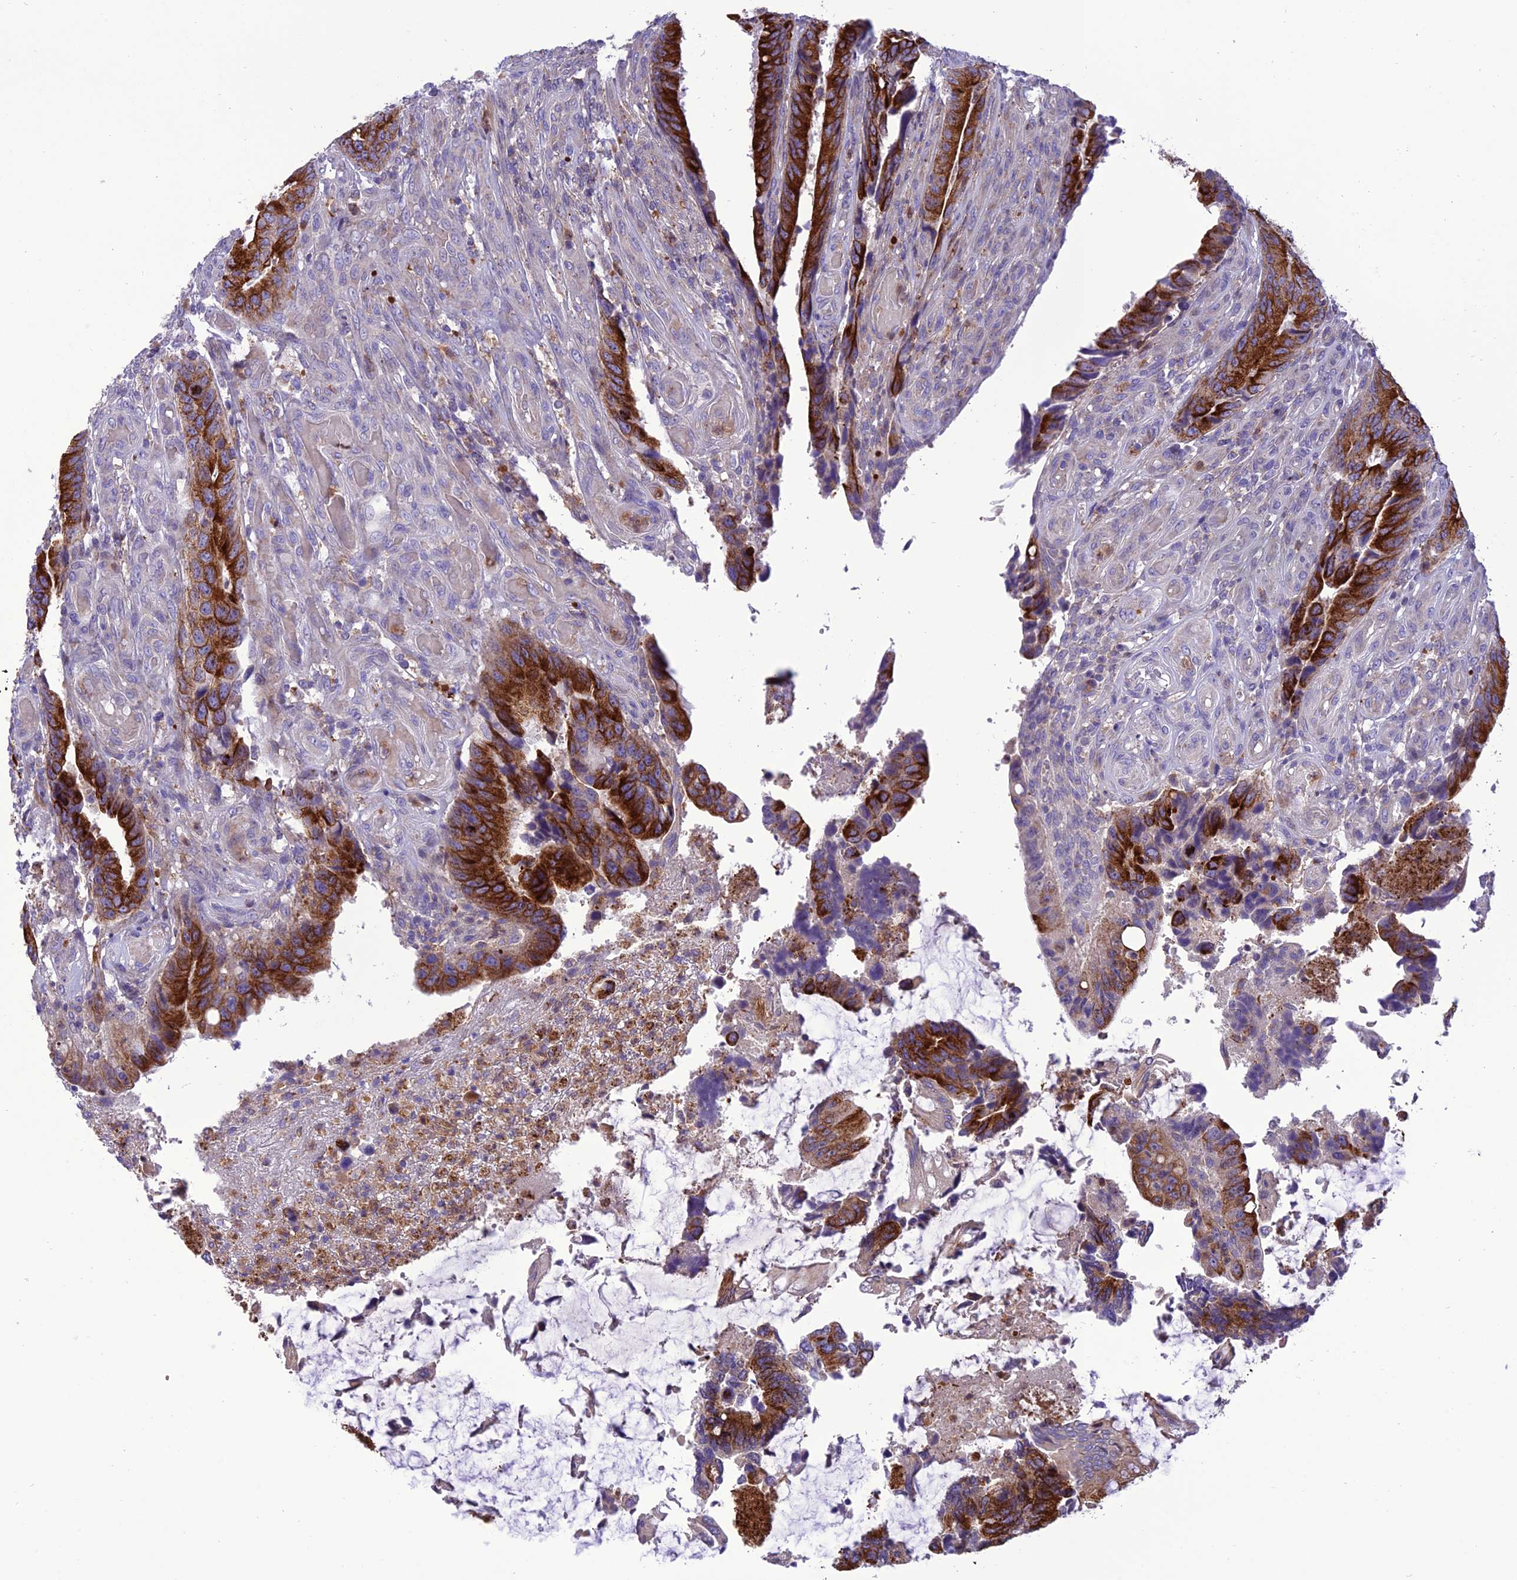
{"staining": {"intensity": "strong", "quantity": ">75%", "location": "cytoplasmic/membranous"}, "tissue": "colorectal cancer", "cell_type": "Tumor cells", "image_type": "cancer", "snomed": [{"axis": "morphology", "description": "Adenocarcinoma, NOS"}, {"axis": "topography", "description": "Colon"}], "caption": "Human colorectal cancer (adenocarcinoma) stained with a brown dye demonstrates strong cytoplasmic/membranous positive positivity in approximately >75% of tumor cells.", "gene": "JMY", "patient": {"sex": "male", "age": 87}}